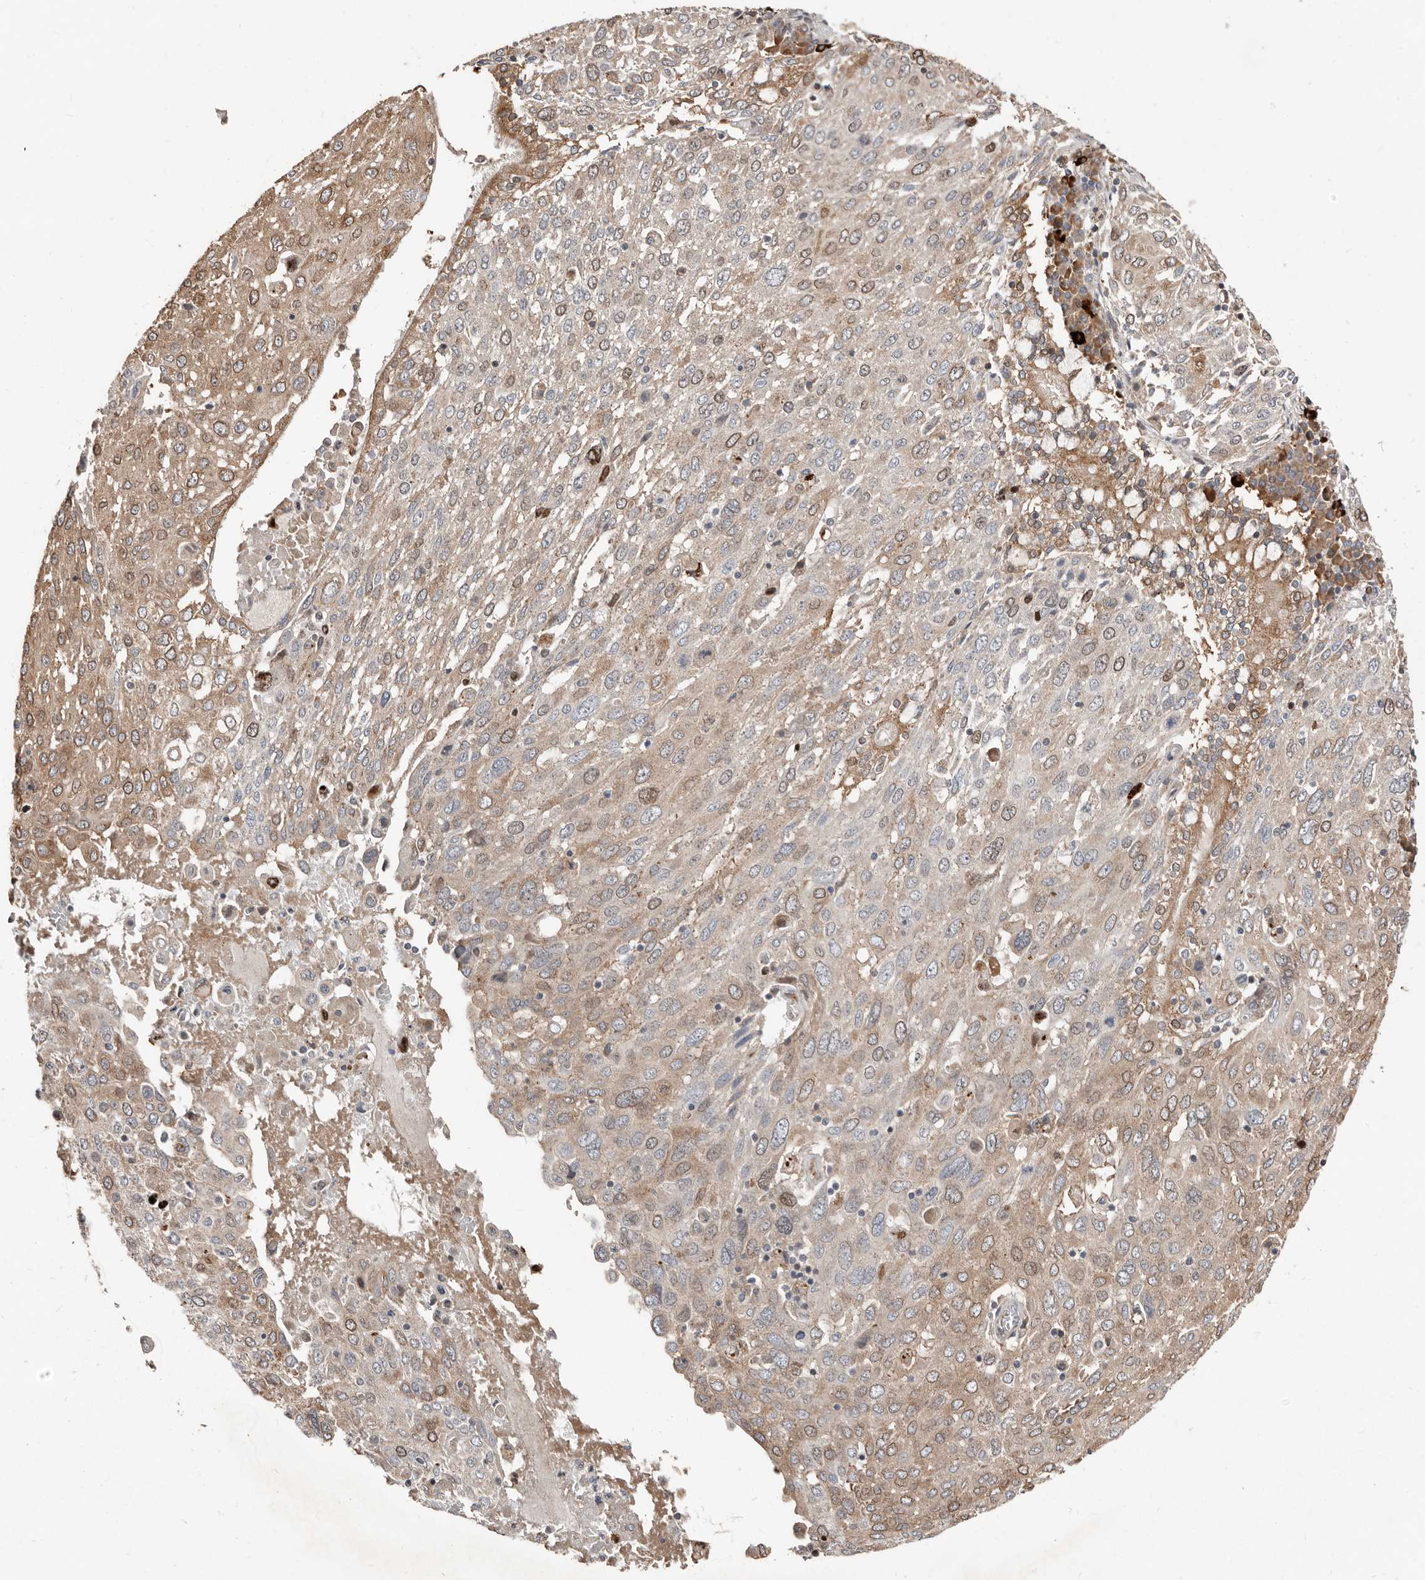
{"staining": {"intensity": "weak", "quantity": "25%-75%", "location": "cytoplasmic/membranous,nuclear"}, "tissue": "lung cancer", "cell_type": "Tumor cells", "image_type": "cancer", "snomed": [{"axis": "morphology", "description": "Squamous cell carcinoma, NOS"}, {"axis": "topography", "description": "Lung"}], "caption": "Lung cancer (squamous cell carcinoma) stained with a brown dye displays weak cytoplasmic/membranous and nuclear positive positivity in approximately 25%-75% of tumor cells.", "gene": "SMYD4", "patient": {"sex": "male", "age": 65}}